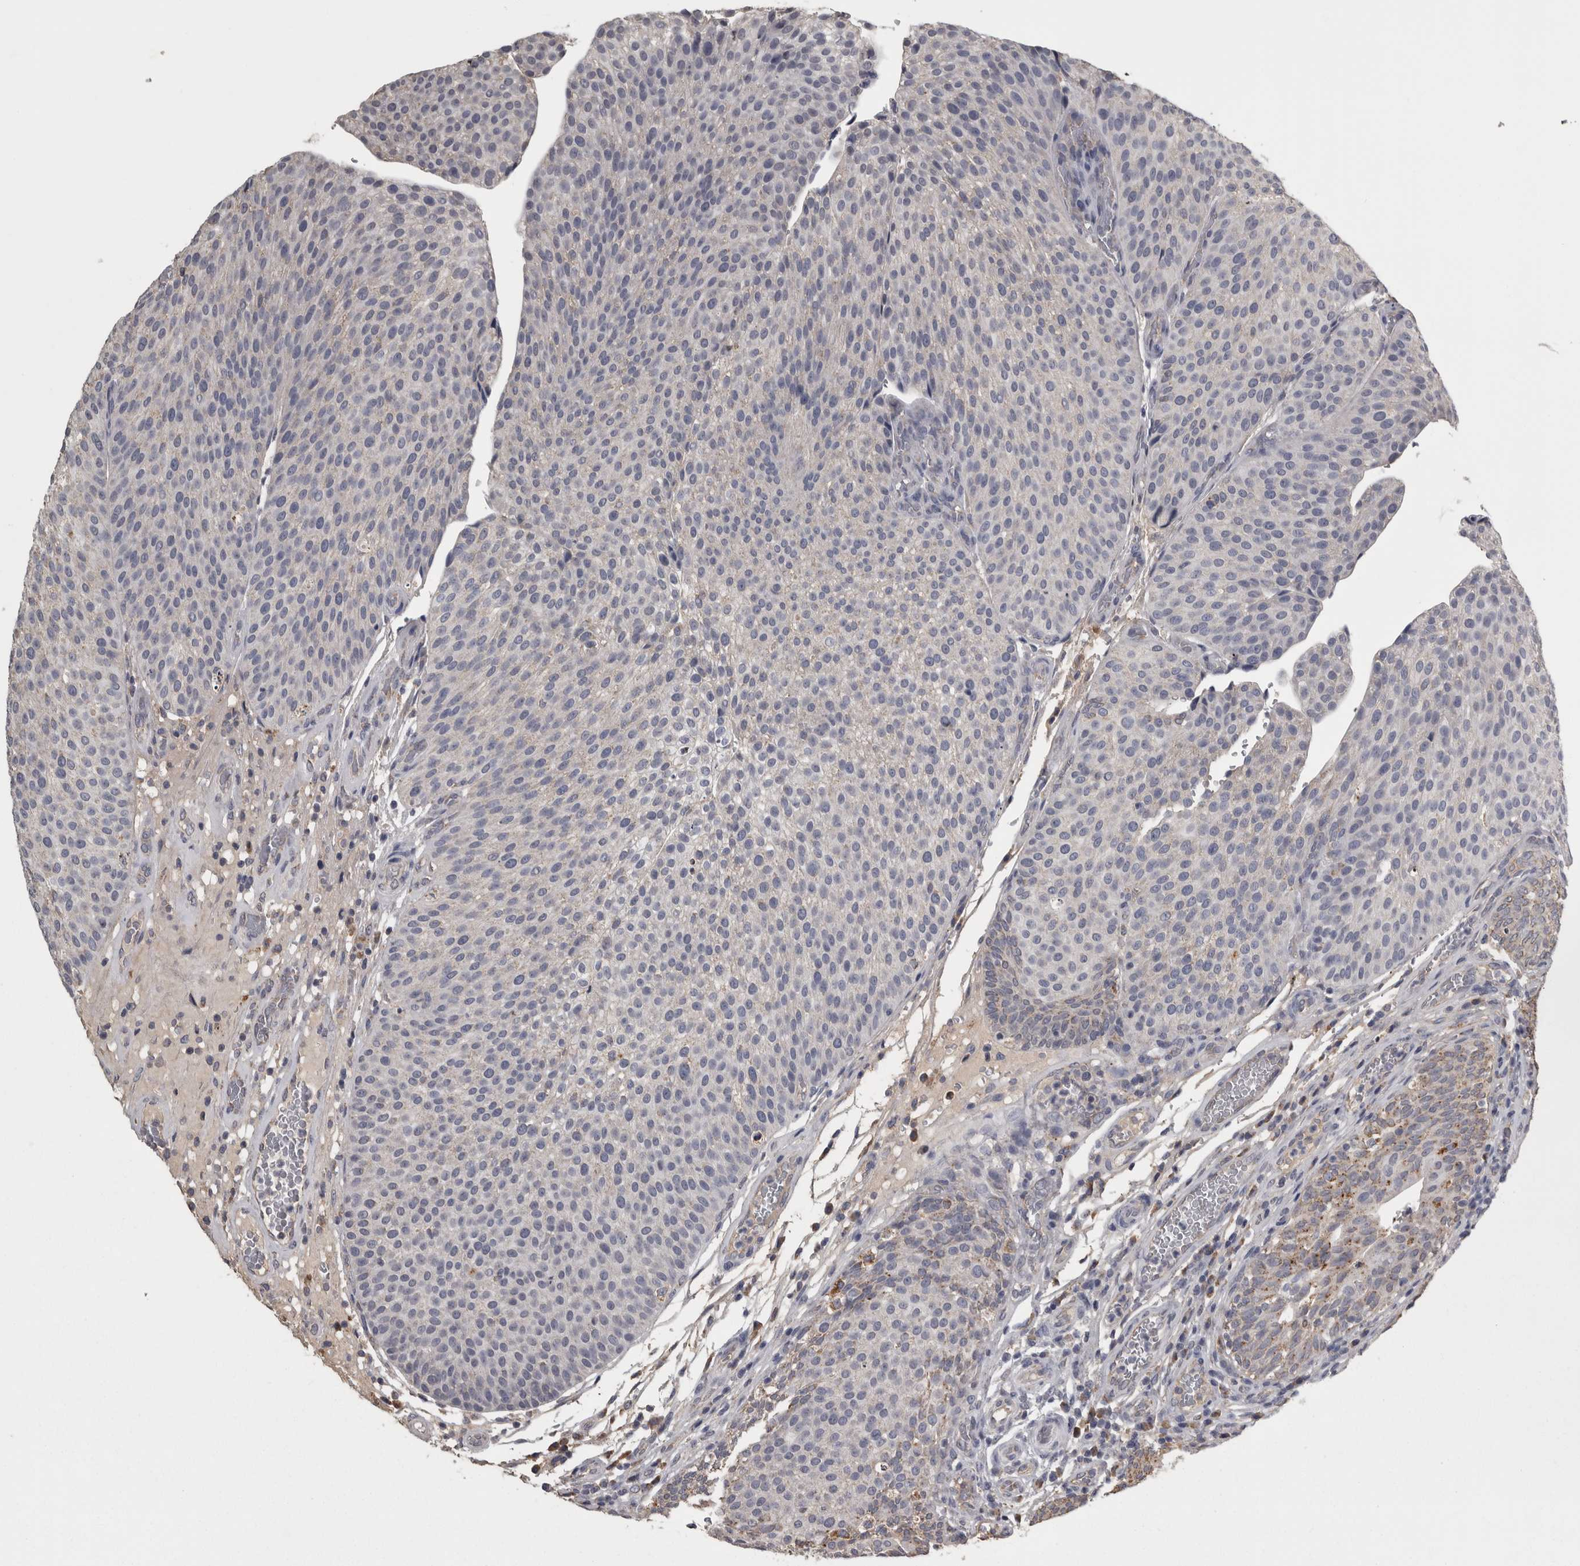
{"staining": {"intensity": "negative", "quantity": "none", "location": "none"}, "tissue": "urothelial cancer", "cell_type": "Tumor cells", "image_type": "cancer", "snomed": [{"axis": "morphology", "description": "Normal tissue, NOS"}, {"axis": "morphology", "description": "Urothelial carcinoma, Low grade"}, {"axis": "topography", "description": "Smooth muscle"}, {"axis": "topography", "description": "Urinary bladder"}], "caption": "Photomicrograph shows no protein expression in tumor cells of low-grade urothelial carcinoma tissue.", "gene": "FRK", "patient": {"sex": "male", "age": 60}}